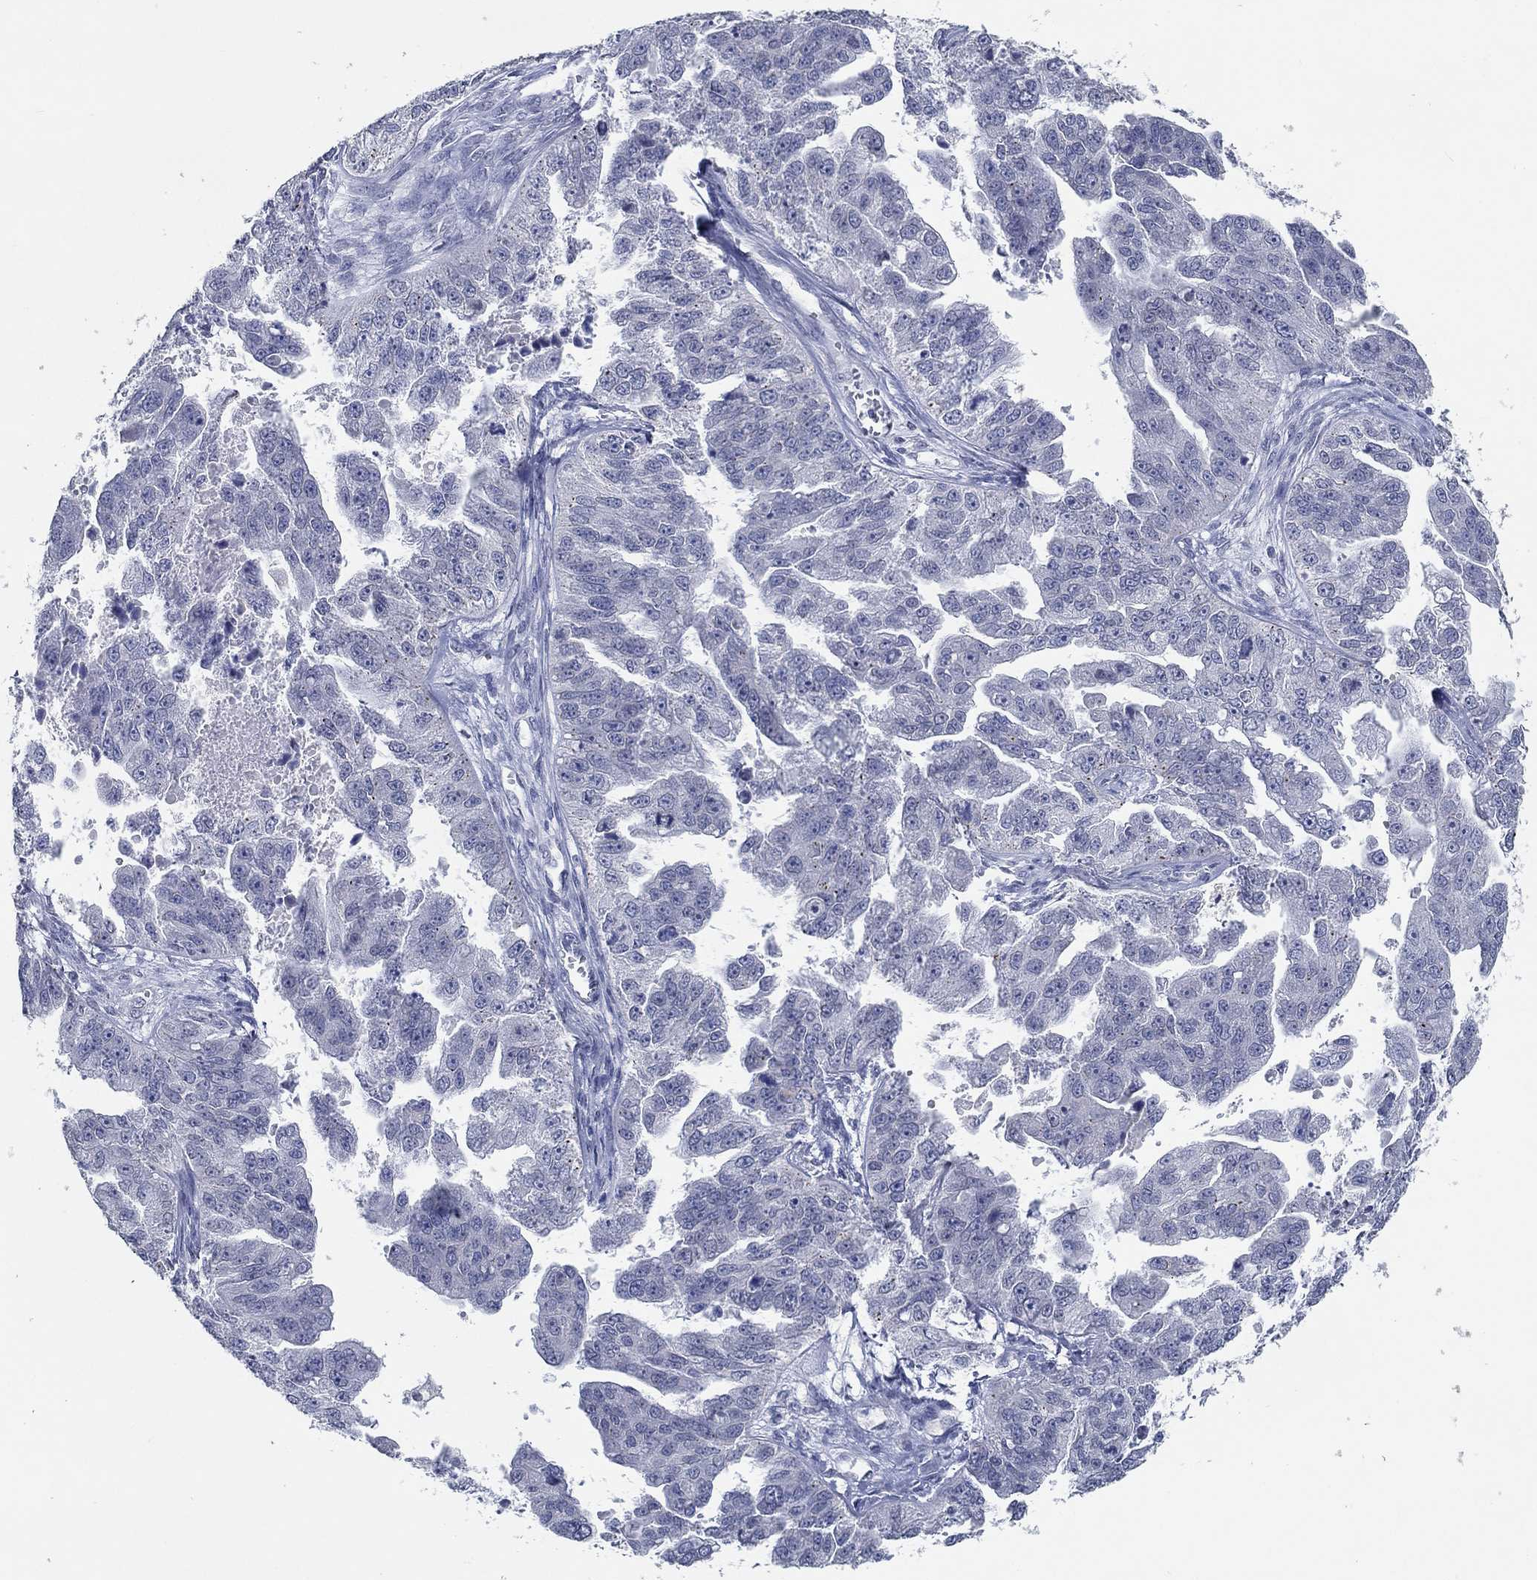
{"staining": {"intensity": "negative", "quantity": "none", "location": "none"}, "tissue": "ovarian cancer", "cell_type": "Tumor cells", "image_type": "cancer", "snomed": [{"axis": "morphology", "description": "Cystadenocarcinoma, serous, NOS"}, {"axis": "topography", "description": "Ovary"}], "caption": "Immunohistochemistry (IHC) of ovarian cancer shows no expression in tumor cells. Nuclei are stained in blue.", "gene": "NUP155", "patient": {"sex": "female", "age": 58}}